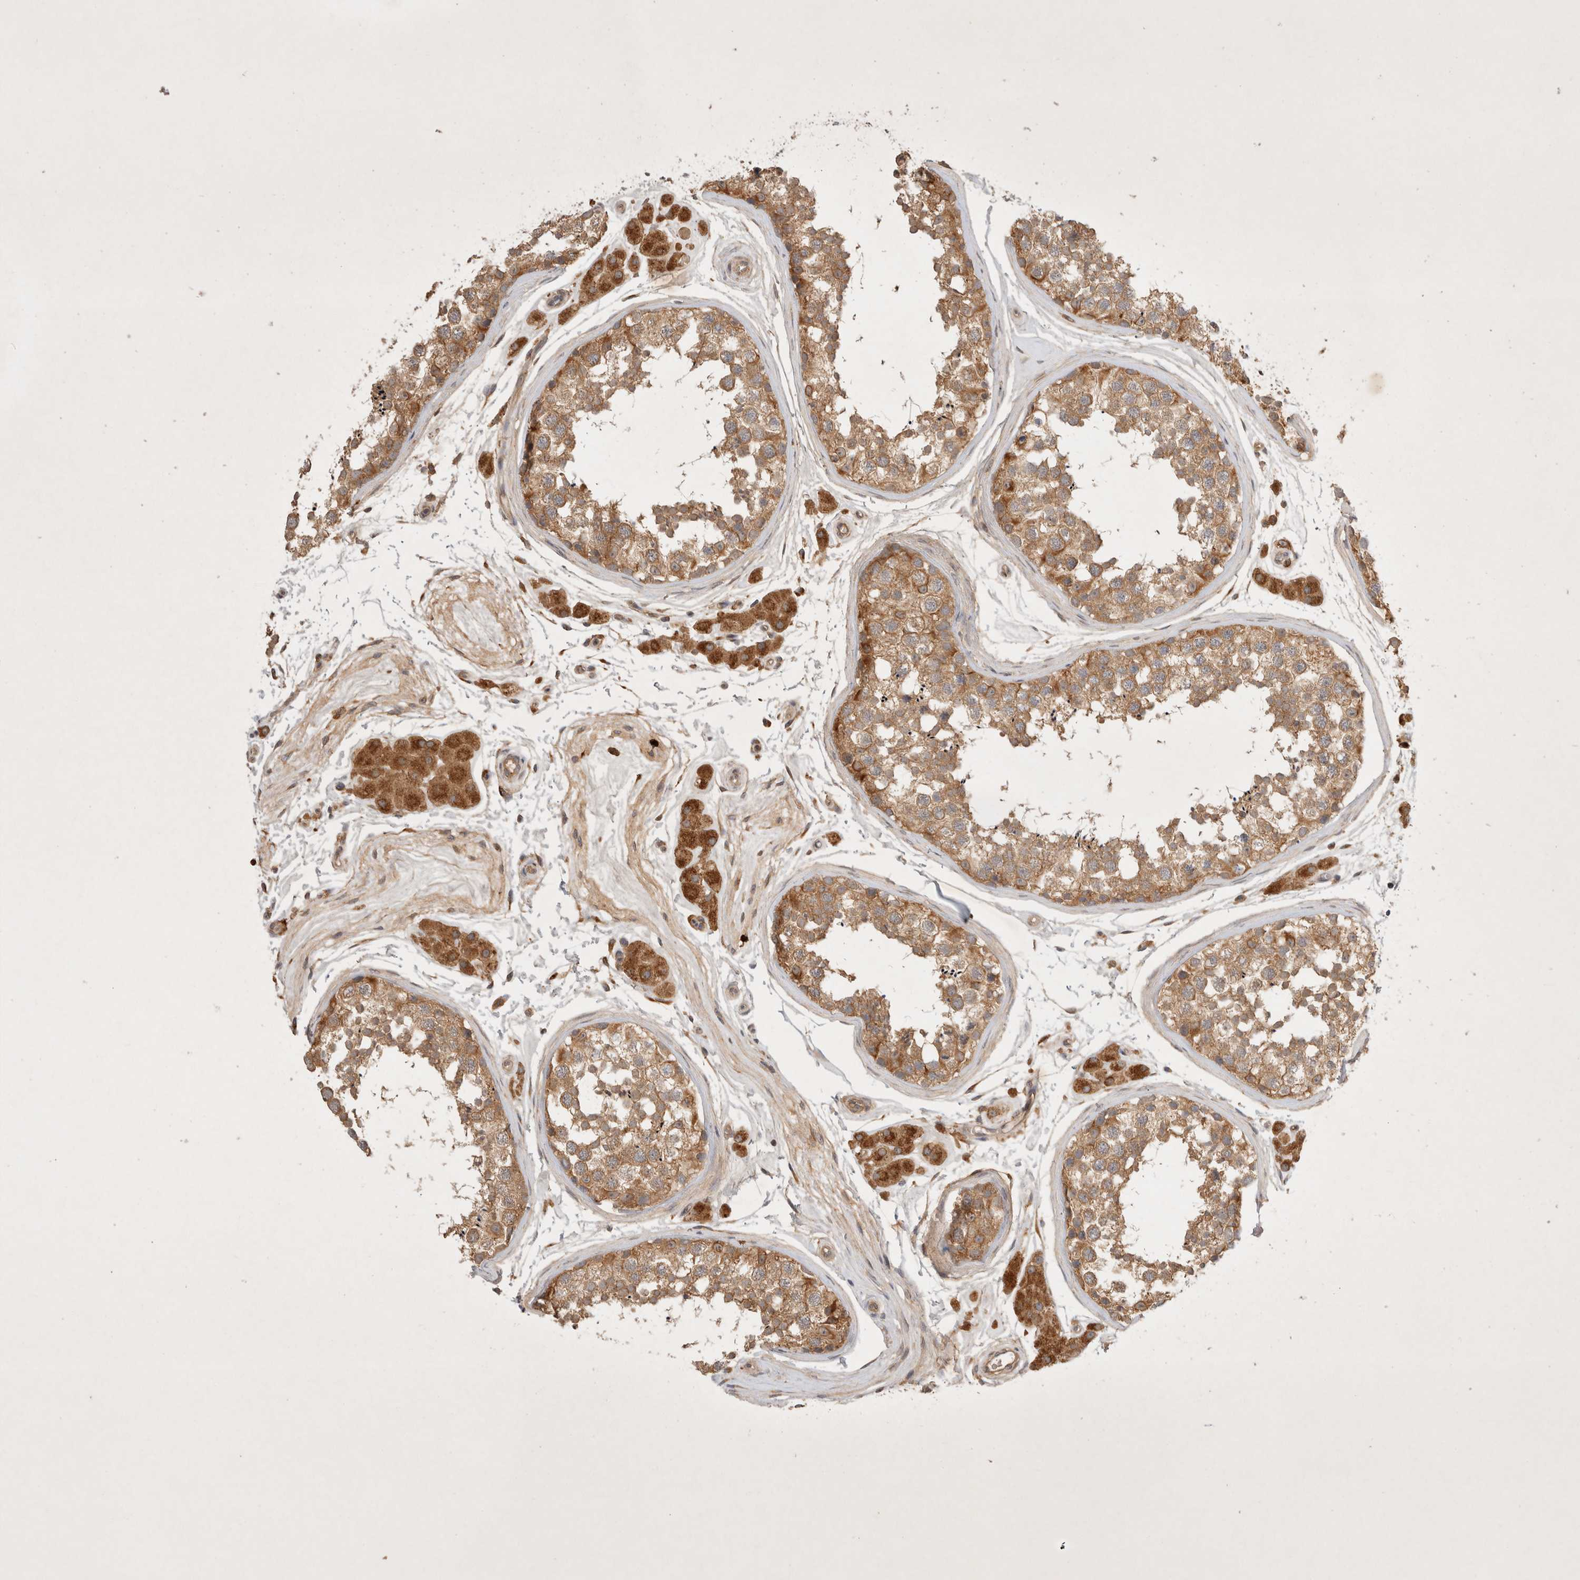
{"staining": {"intensity": "moderate", "quantity": ">75%", "location": "cytoplasmic/membranous"}, "tissue": "testis", "cell_type": "Cells in seminiferous ducts", "image_type": "normal", "snomed": [{"axis": "morphology", "description": "Normal tissue, NOS"}, {"axis": "topography", "description": "Testis"}], "caption": "Normal testis was stained to show a protein in brown. There is medium levels of moderate cytoplasmic/membranous staining in about >75% of cells in seminiferous ducts. (Stains: DAB in brown, nuclei in blue, Microscopy: brightfield microscopy at high magnification).", "gene": "YES1", "patient": {"sex": "male", "age": 56}}